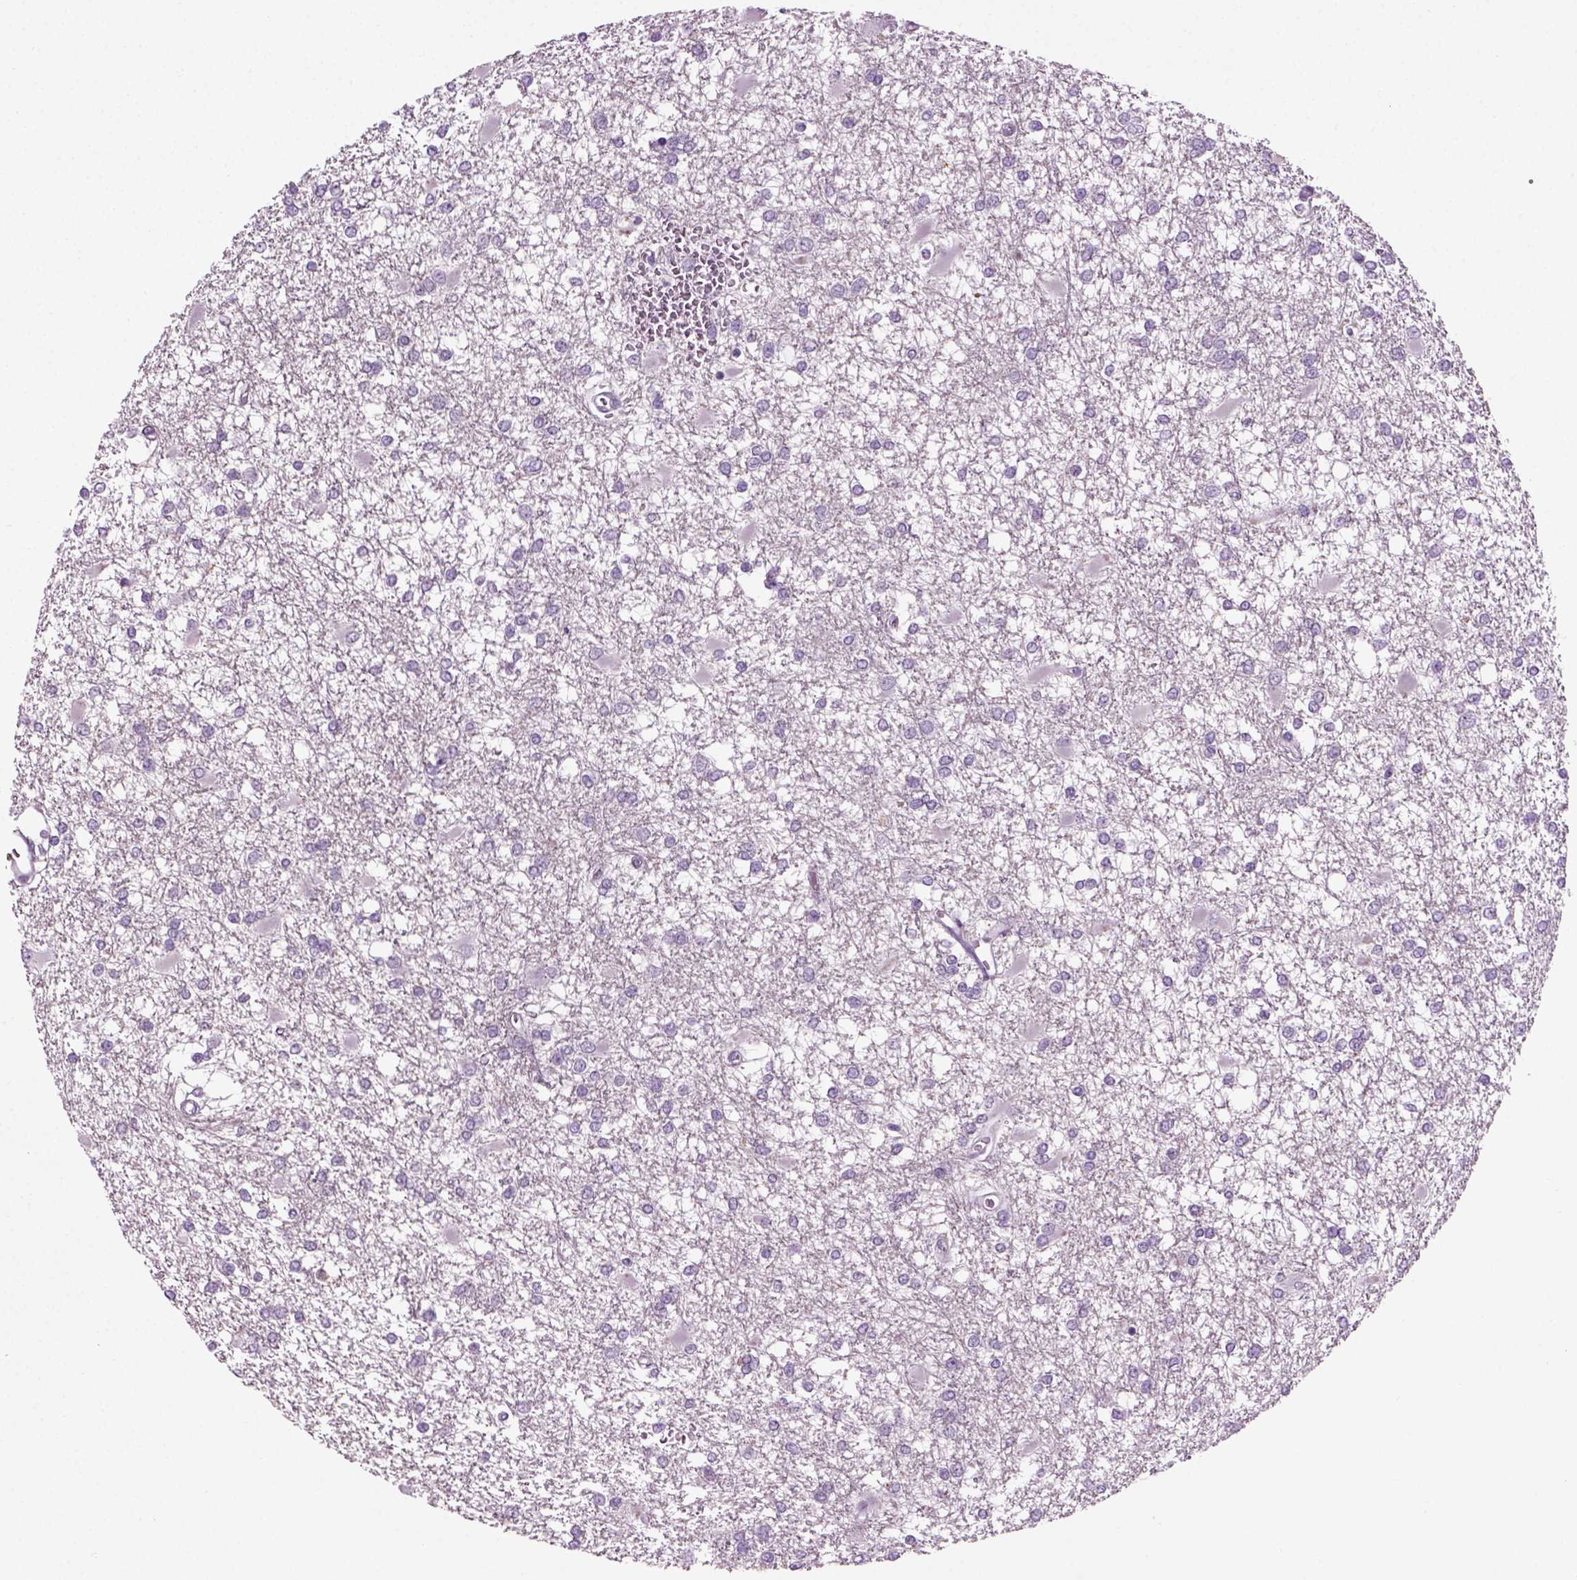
{"staining": {"intensity": "negative", "quantity": "none", "location": "none"}, "tissue": "glioma", "cell_type": "Tumor cells", "image_type": "cancer", "snomed": [{"axis": "morphology", "description": "Glioma, malignant, High grade"}, {"axis": "topography", "description": "Cerebral cortex"}], "caption": "This is an immunohistochemistry (IHC) micrograph of glioma. There is no staining in tumor cells.", "gene": "ZC2HC1C", "patient": {"sex": "male", "age": 79}}